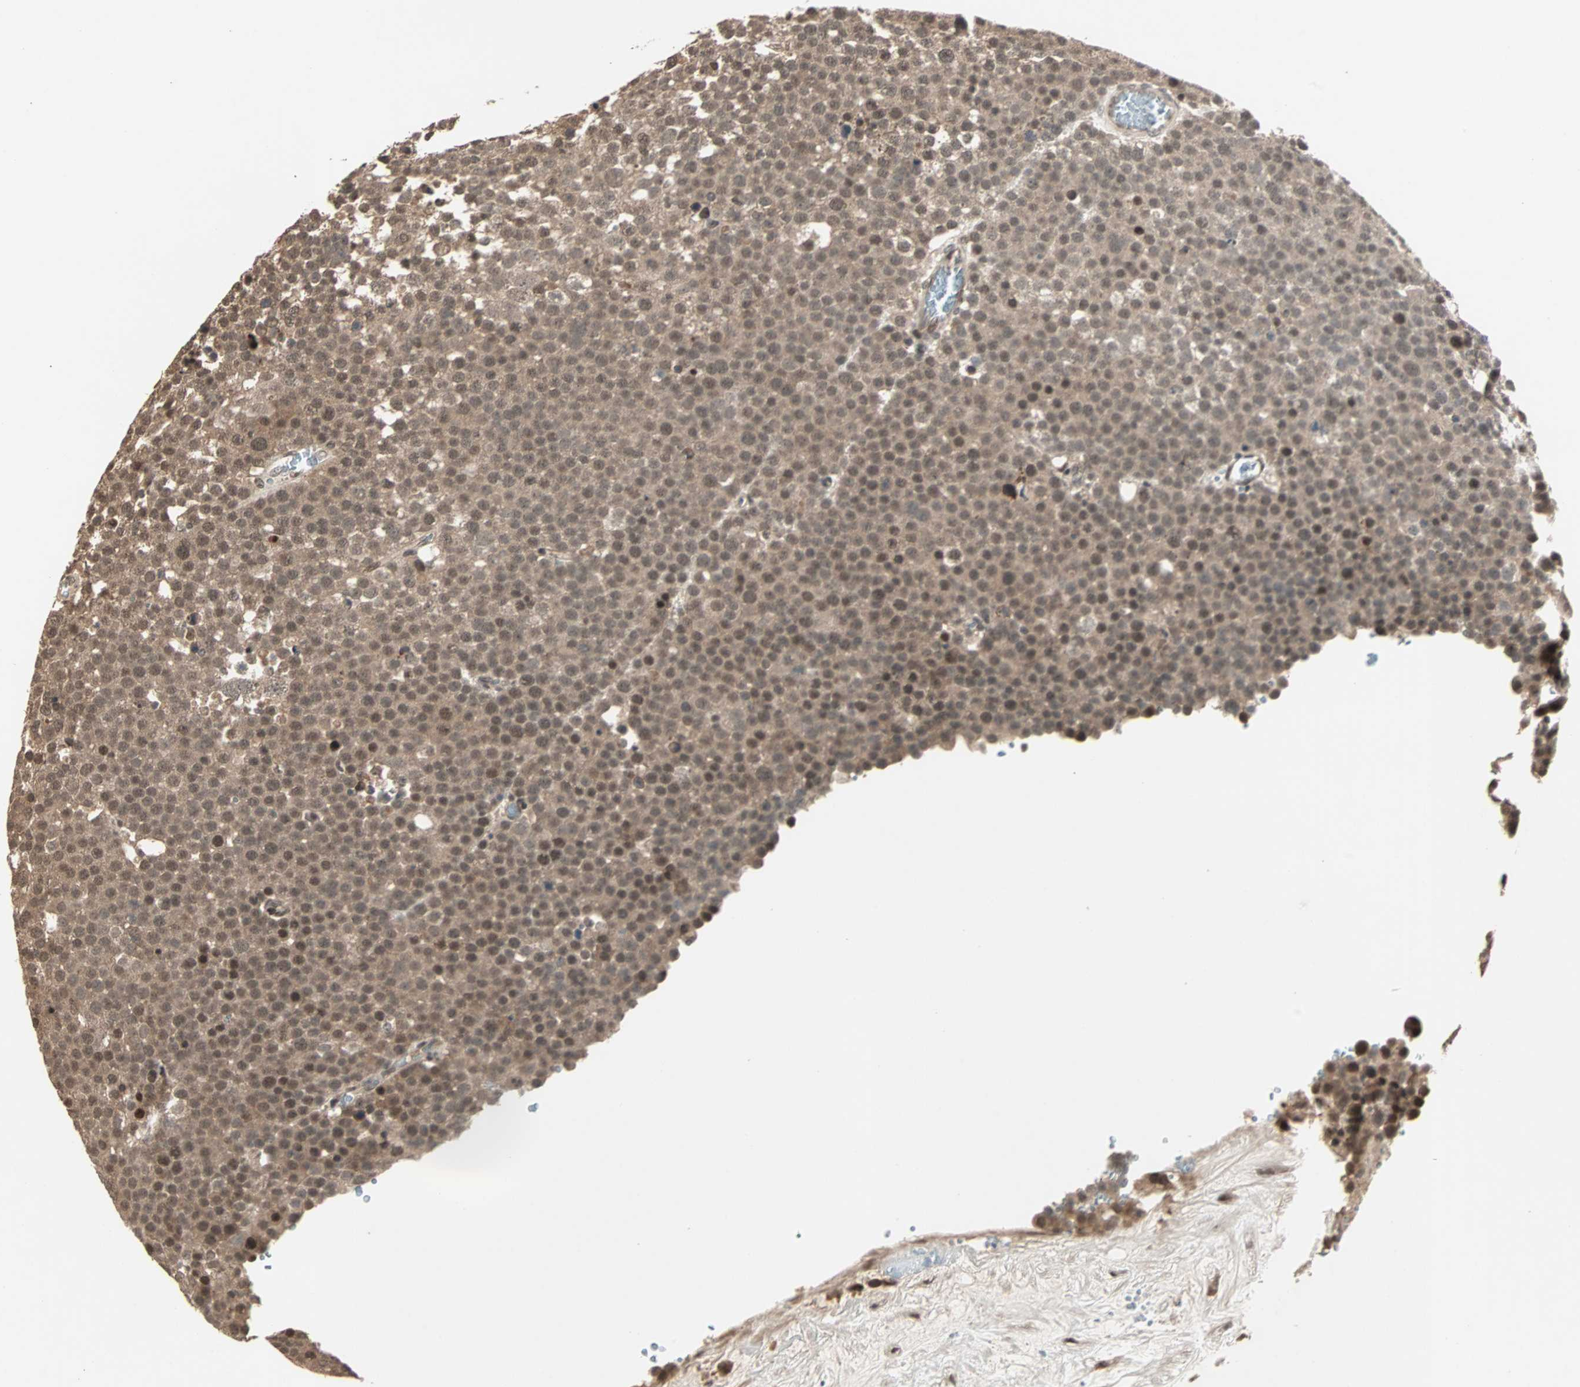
{"staining": {"intensity": "moderate", "quantity": ">75%", "location": "cytoplasmic/membranous,nuclear"}, "tissue": "testis cancer", "cell_type": "Tumor cells", "image_type": "cancer", "snomed": [{"axis": "morphology", "description": "Seminoma, NOS"}, {"axis": "topography", "description": "Testis"}], "caption": "Seminoma (testis) stained with a protein marker displays moderate staining in tumor cells.", "gene": "ZNF701", "patient": {"sex": "male", "age": 71}}